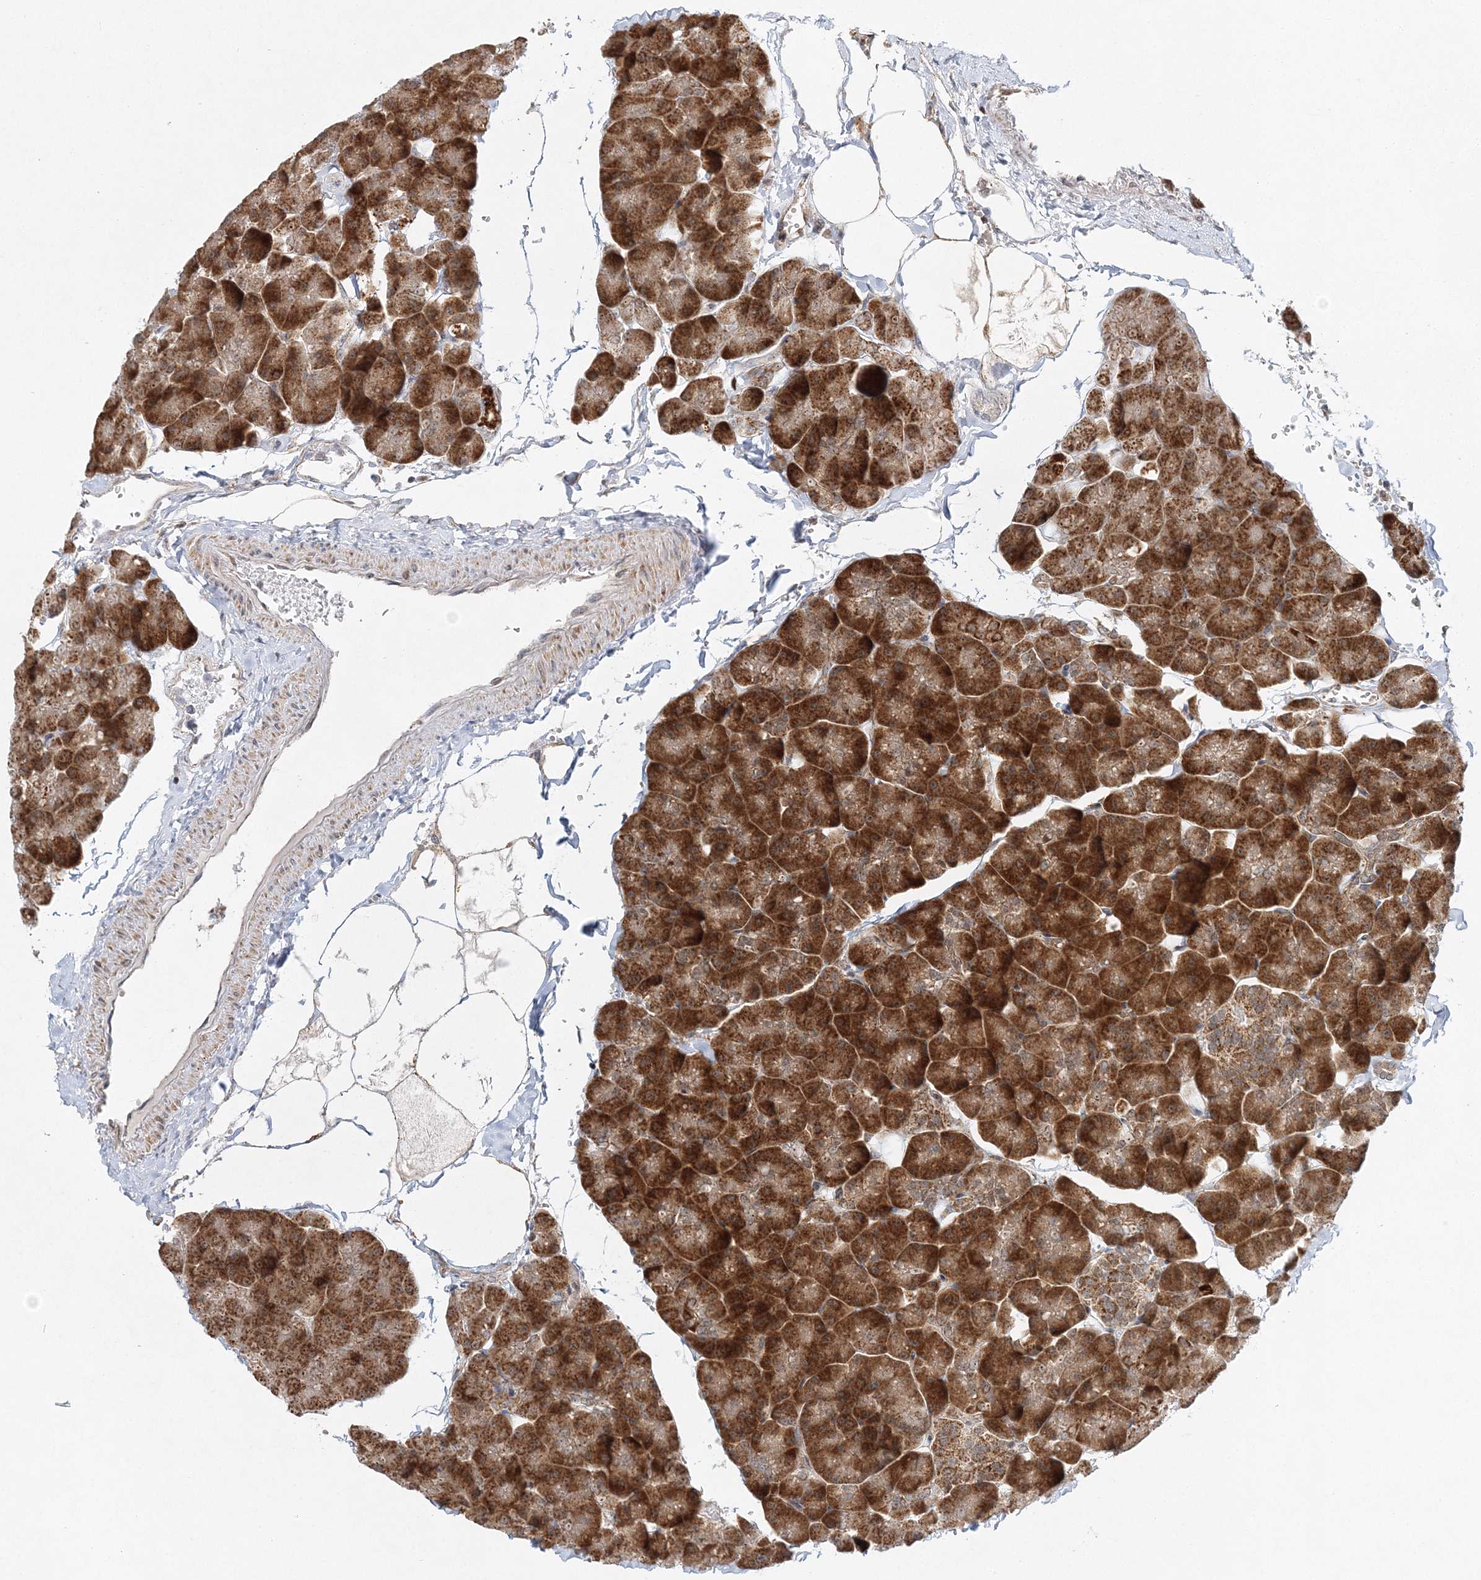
{"staining": {"intensity": "strong", "quantity": ">75%", "location": "cytoplasmic/membranous"}, "tissue": "pancreas", "cell_type": "Exocrine glandular cells", "image_type": "normal", "snomed": [{"axis": "morphology", "description": "Normal tissue, NOS"}, {"axis": "topography", "description": "Pancreas"}], "caption": "IHC of unremarkable pancreas exhibits high levels of strong cytoplasmic/membranous positivity in about >75% of exocrine glandular cells.", "gene": "RAB11FIP2", "patient": {"sex": "male", "age": 35}}